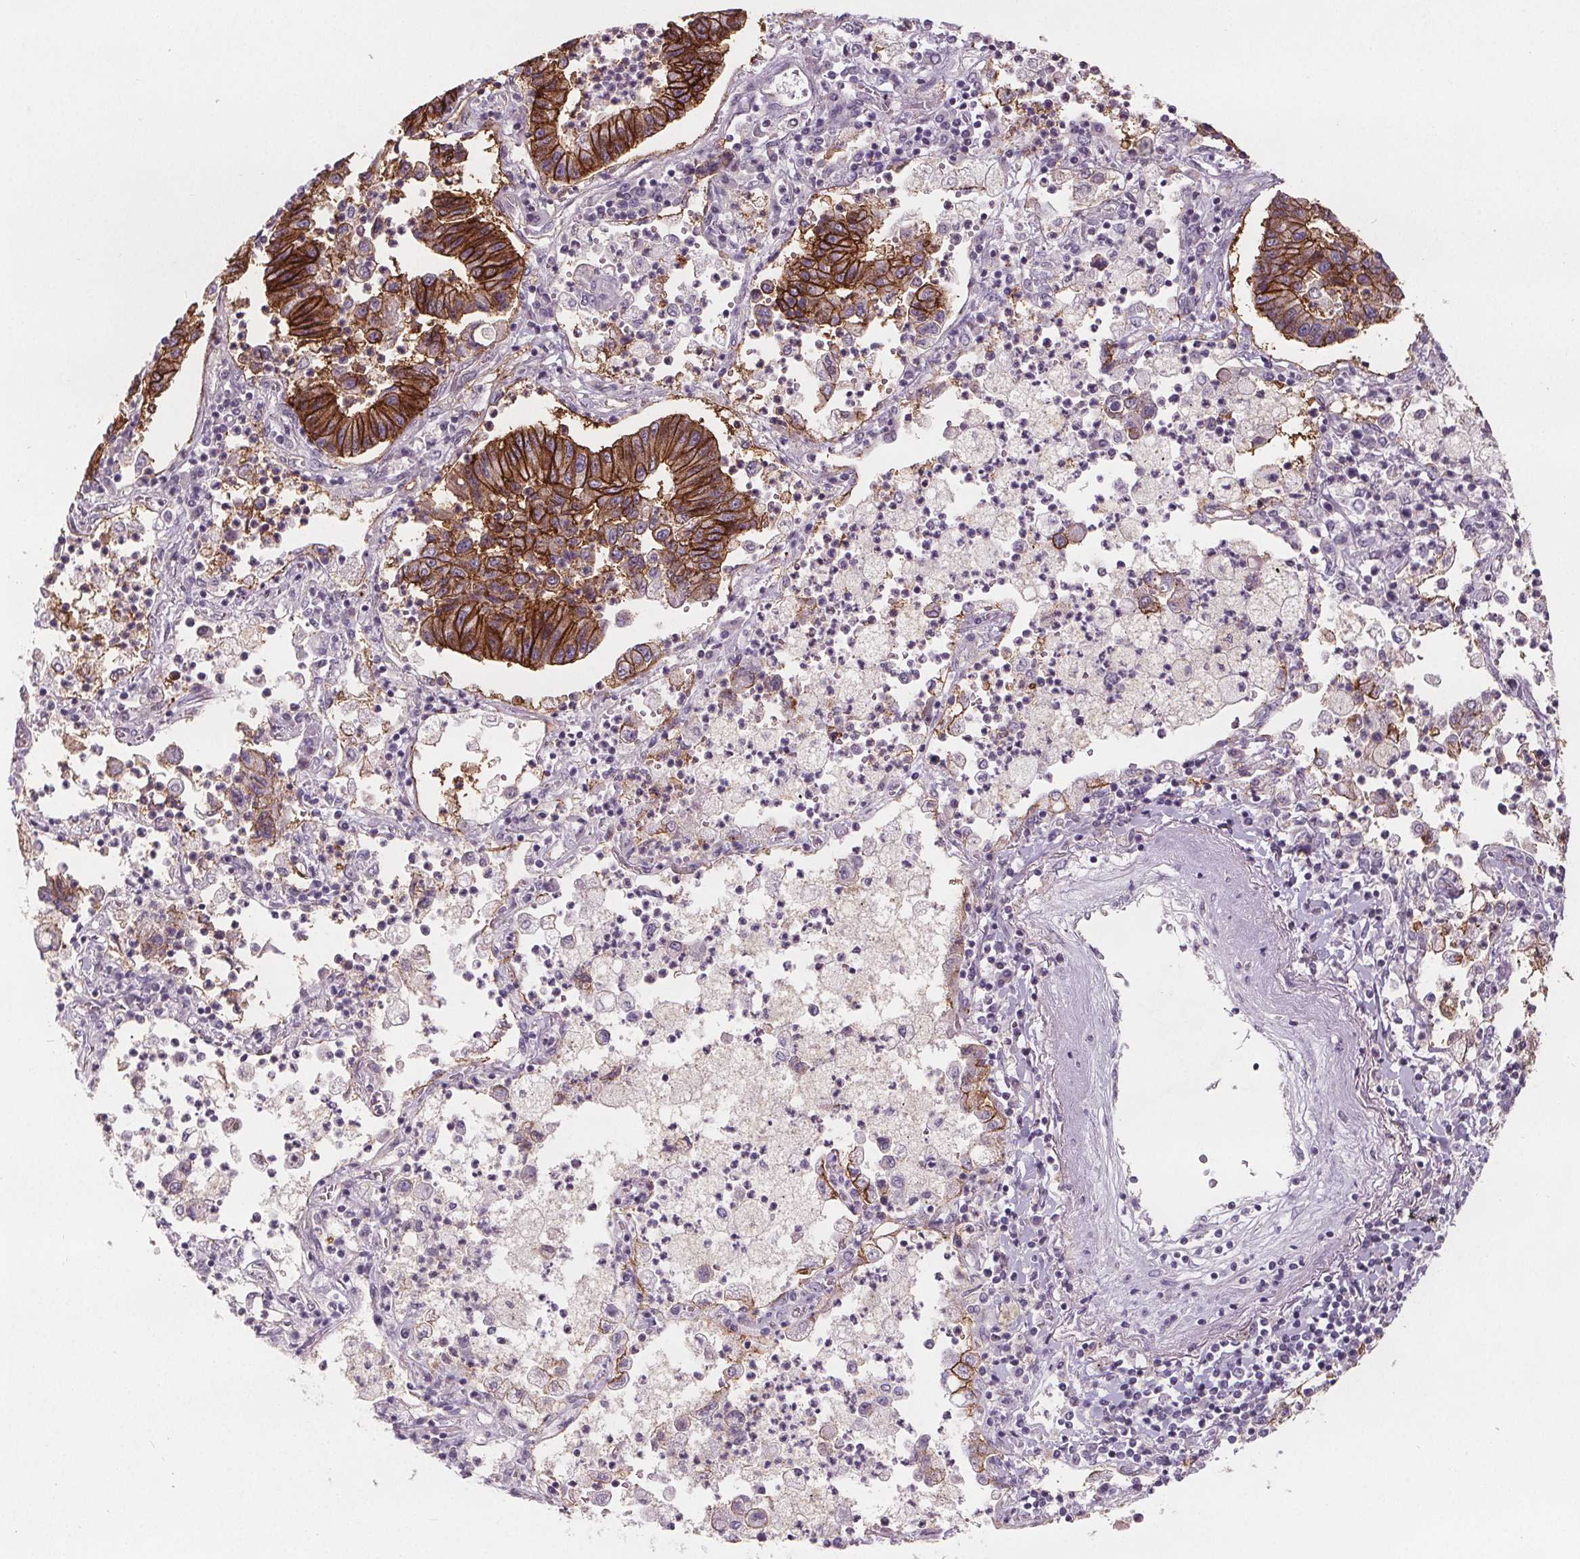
{"staining": {"intensity": "strong", "quantity": ">75%", "location": "cytoplasmic/membranous"}, "tissue": "lung cancer", "cell_type": "Tumor cells", "image_type": "cancer", "snomed": [{"axis": "morphology", "description": "Adenocarcinoma, NOS"}, {"axis": "topography", "description": "Lung"}], "caption": "Immunohistochemistry histopathology image of neoplastic tissue: lung adenocarcinoma stained using immunohistochemistry exhibits high levels of strong protein expression localized specifically in the cytoplasmic/membranous of tumor cells, appearing as a cytoplasmic/membranous brown color.", "gene": "ATP1A1", "patient": {"sex": "female", "age": 57}}